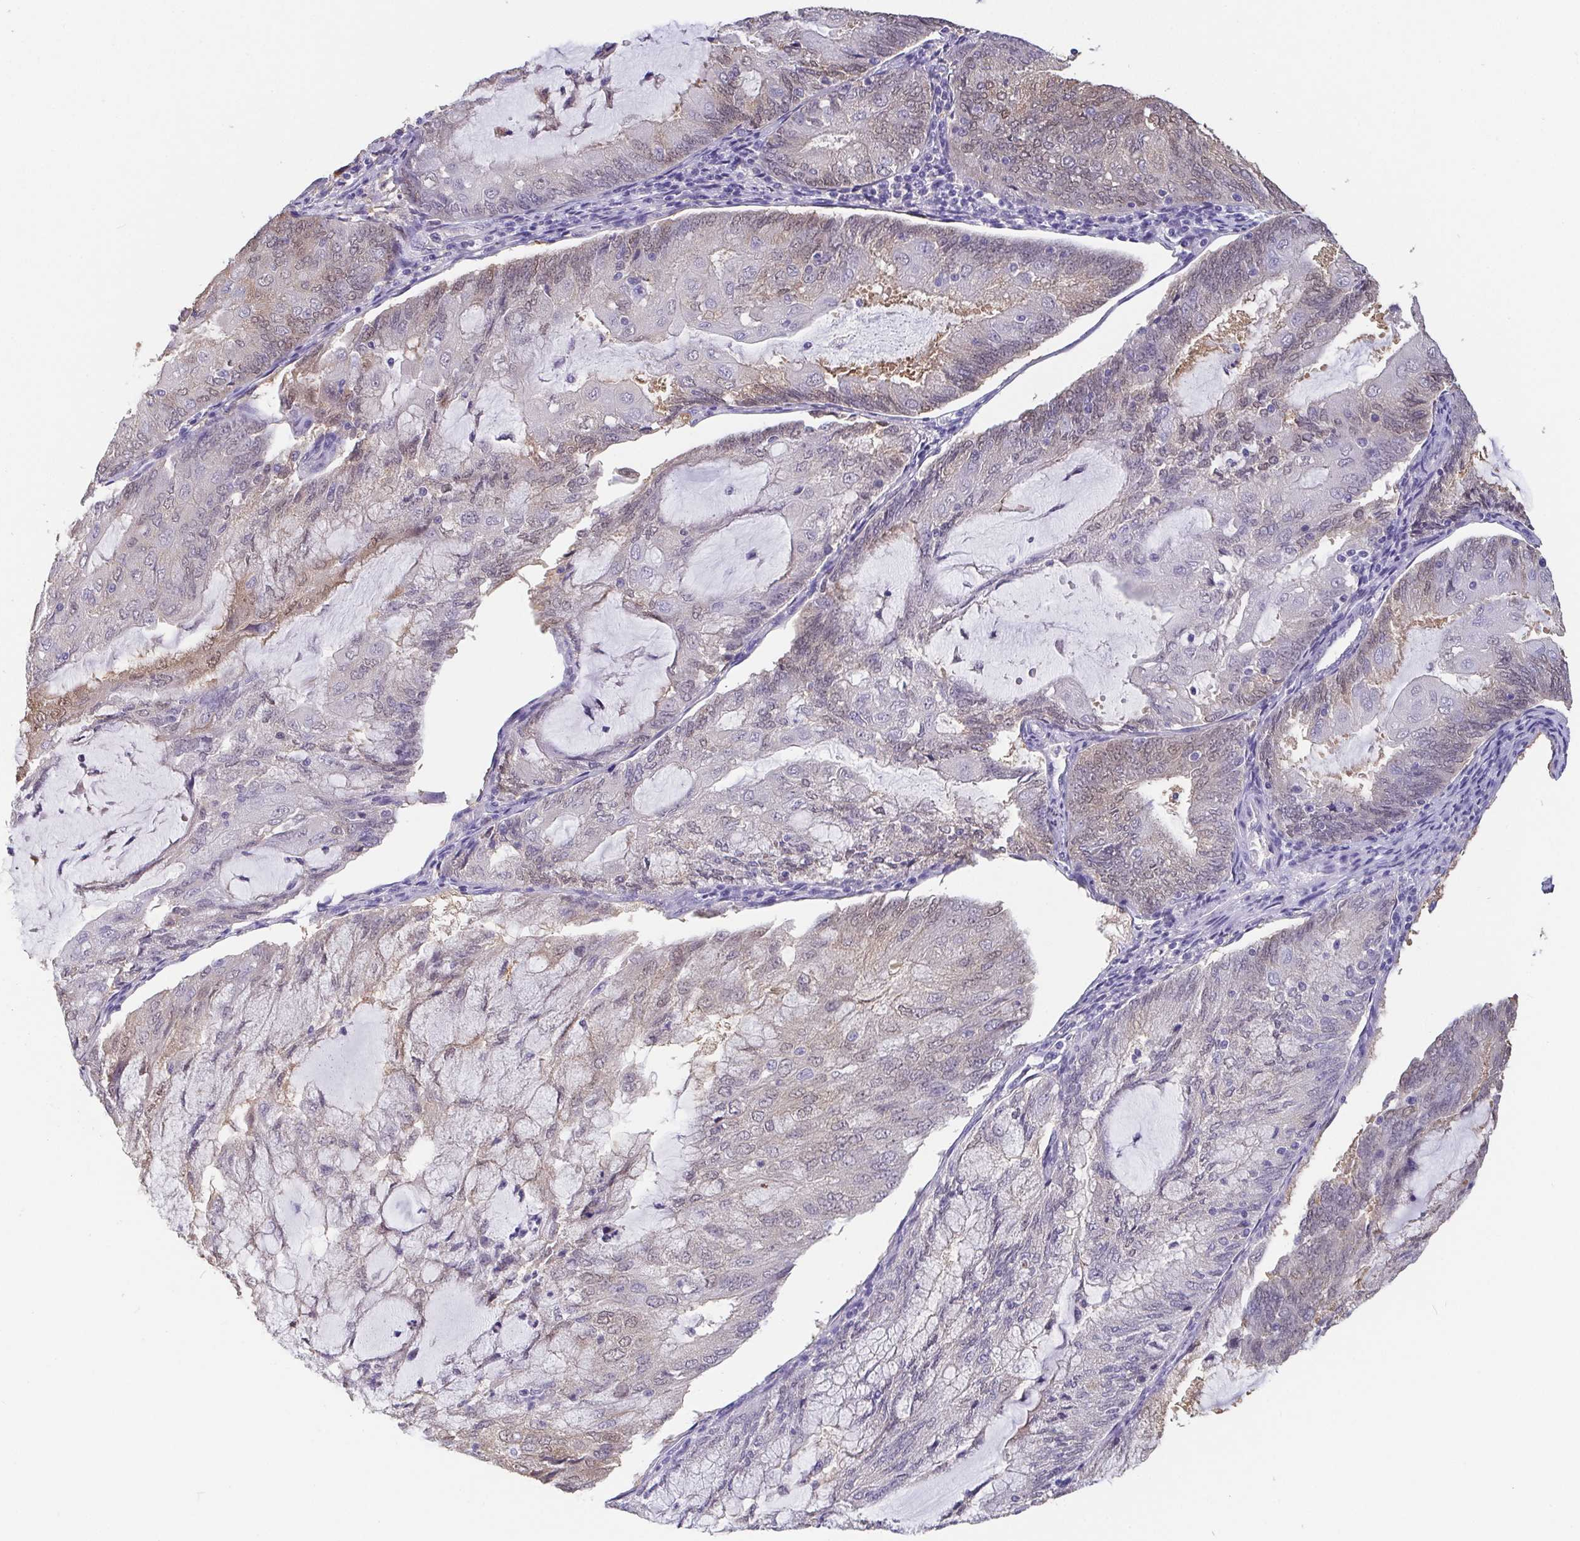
{"staining": {"intensity": "weak", "quantity": "25%-75%", "location": "nuclear"}, "tissue": "endometrial cancer", "cell_type": "Tumor cells", "image_type": "cancer", "snomed": [{"axis": "morphology", "description": "Adenocarcinoma, NOS"}, {"axis": "topography", "description": "Endometrium"}], "caption": "Weak nuclear positivity is present in approximately 25%-75% of tumor cells in endometrial cancer. (brown staining indicates protein expression, while blue staining denotes nuclei).", "gene": "IDH1", "patient": {"sex": "female", "age": 81}}